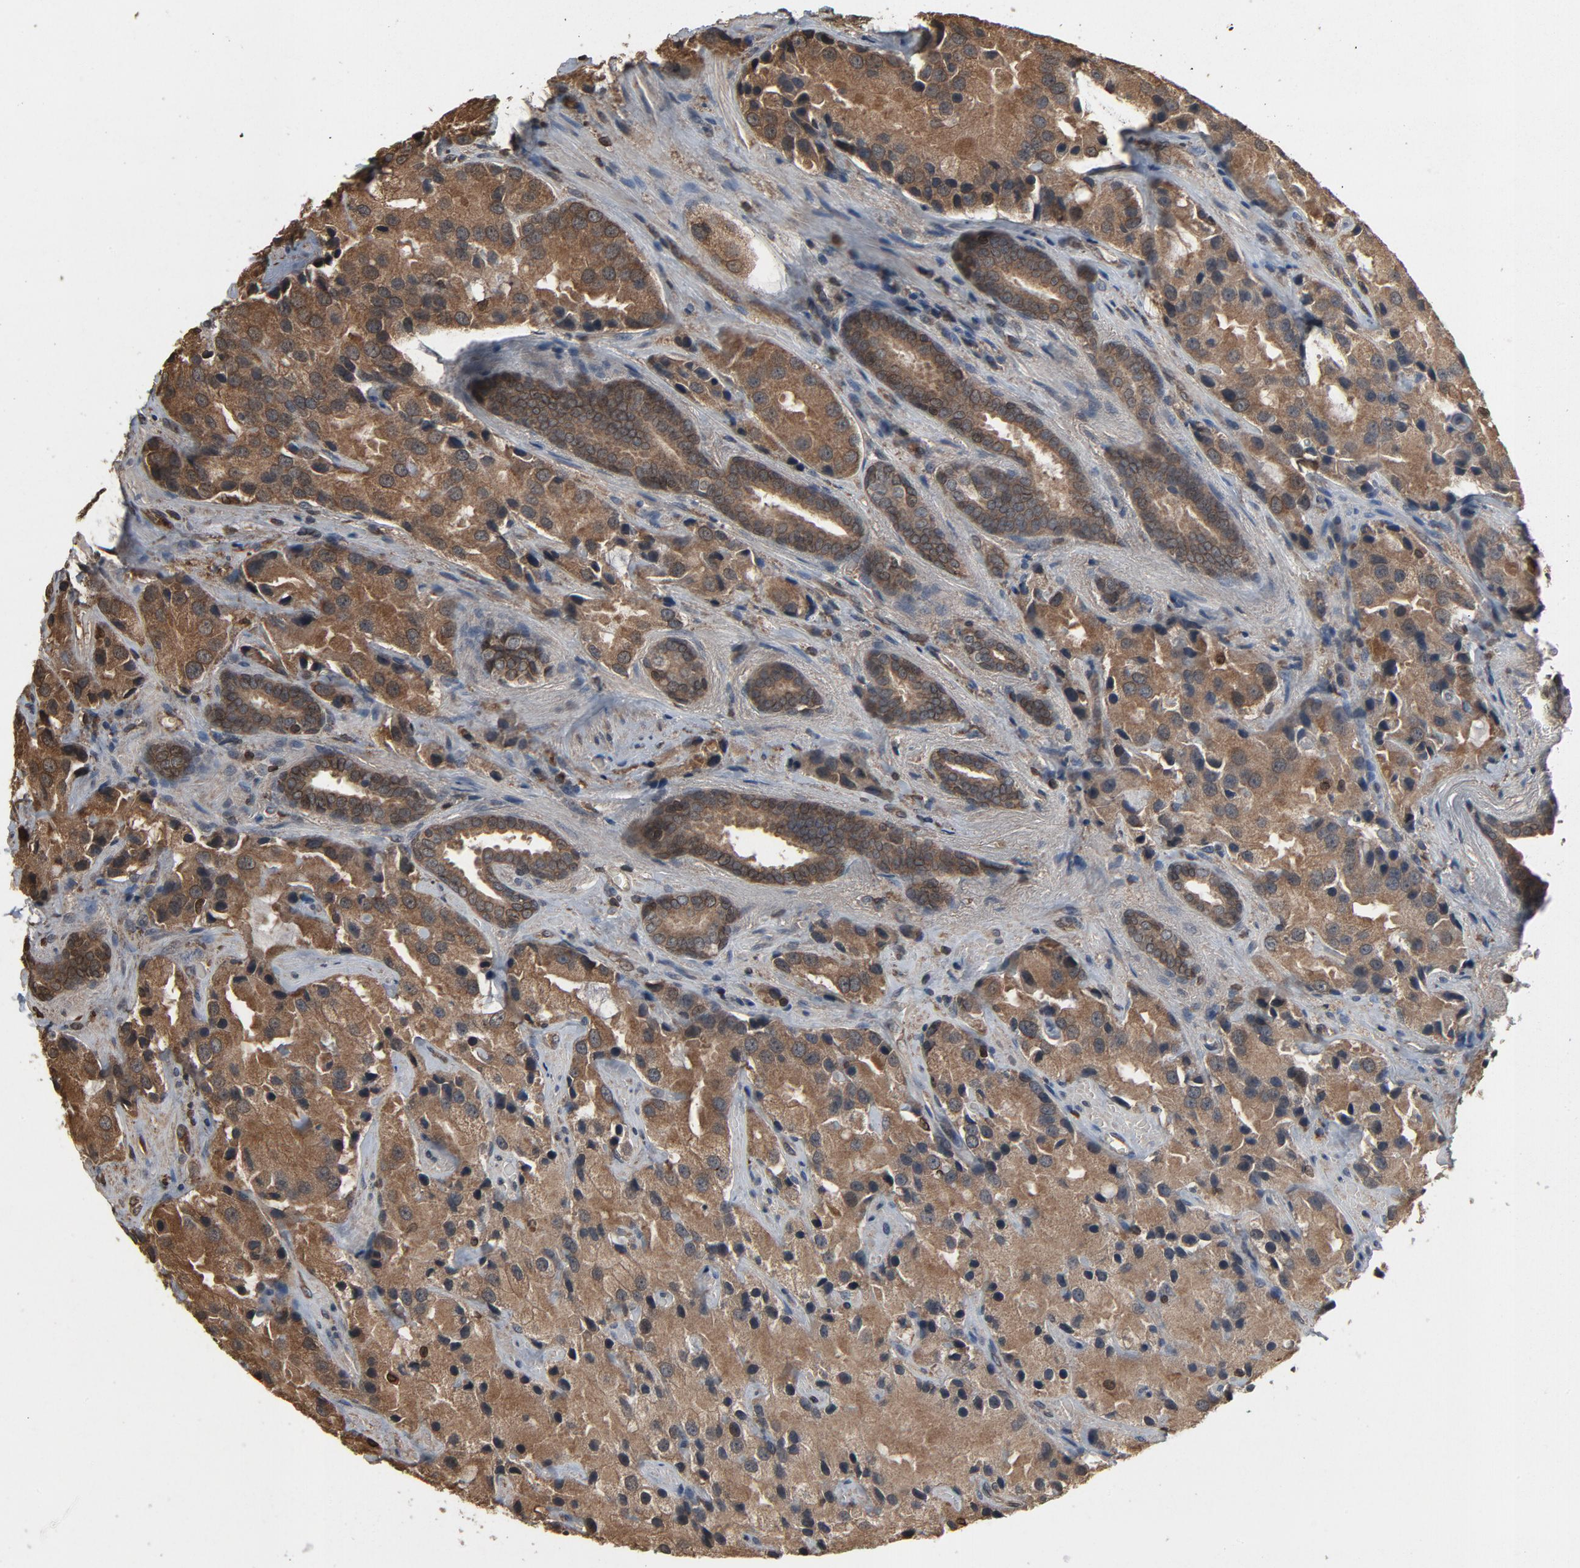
{"staining": {"intensity": "weak", "quantity": "25%-75%", "location": "cytoplasmic/membranous,nuclear"}, "tissue": "prostate cancer", "cell_type": "Tumor cells", "image_type": "cancer", "snomed": [{"axis": "morphology", "description": "Adenocarcinoma, High grade"}, {"axis": "topography", "description": "Prostate"}], "caption": "Weak cytoplasmic/membranous and nuclear staining for a protein is seen in about 25%-75% of tumor cells of prostate adenocarcinoma (high-grade) using immunohistochemistry (IHC).", "gene": "UBE2D1", "patient": {"sex": "male", "age": 70}}